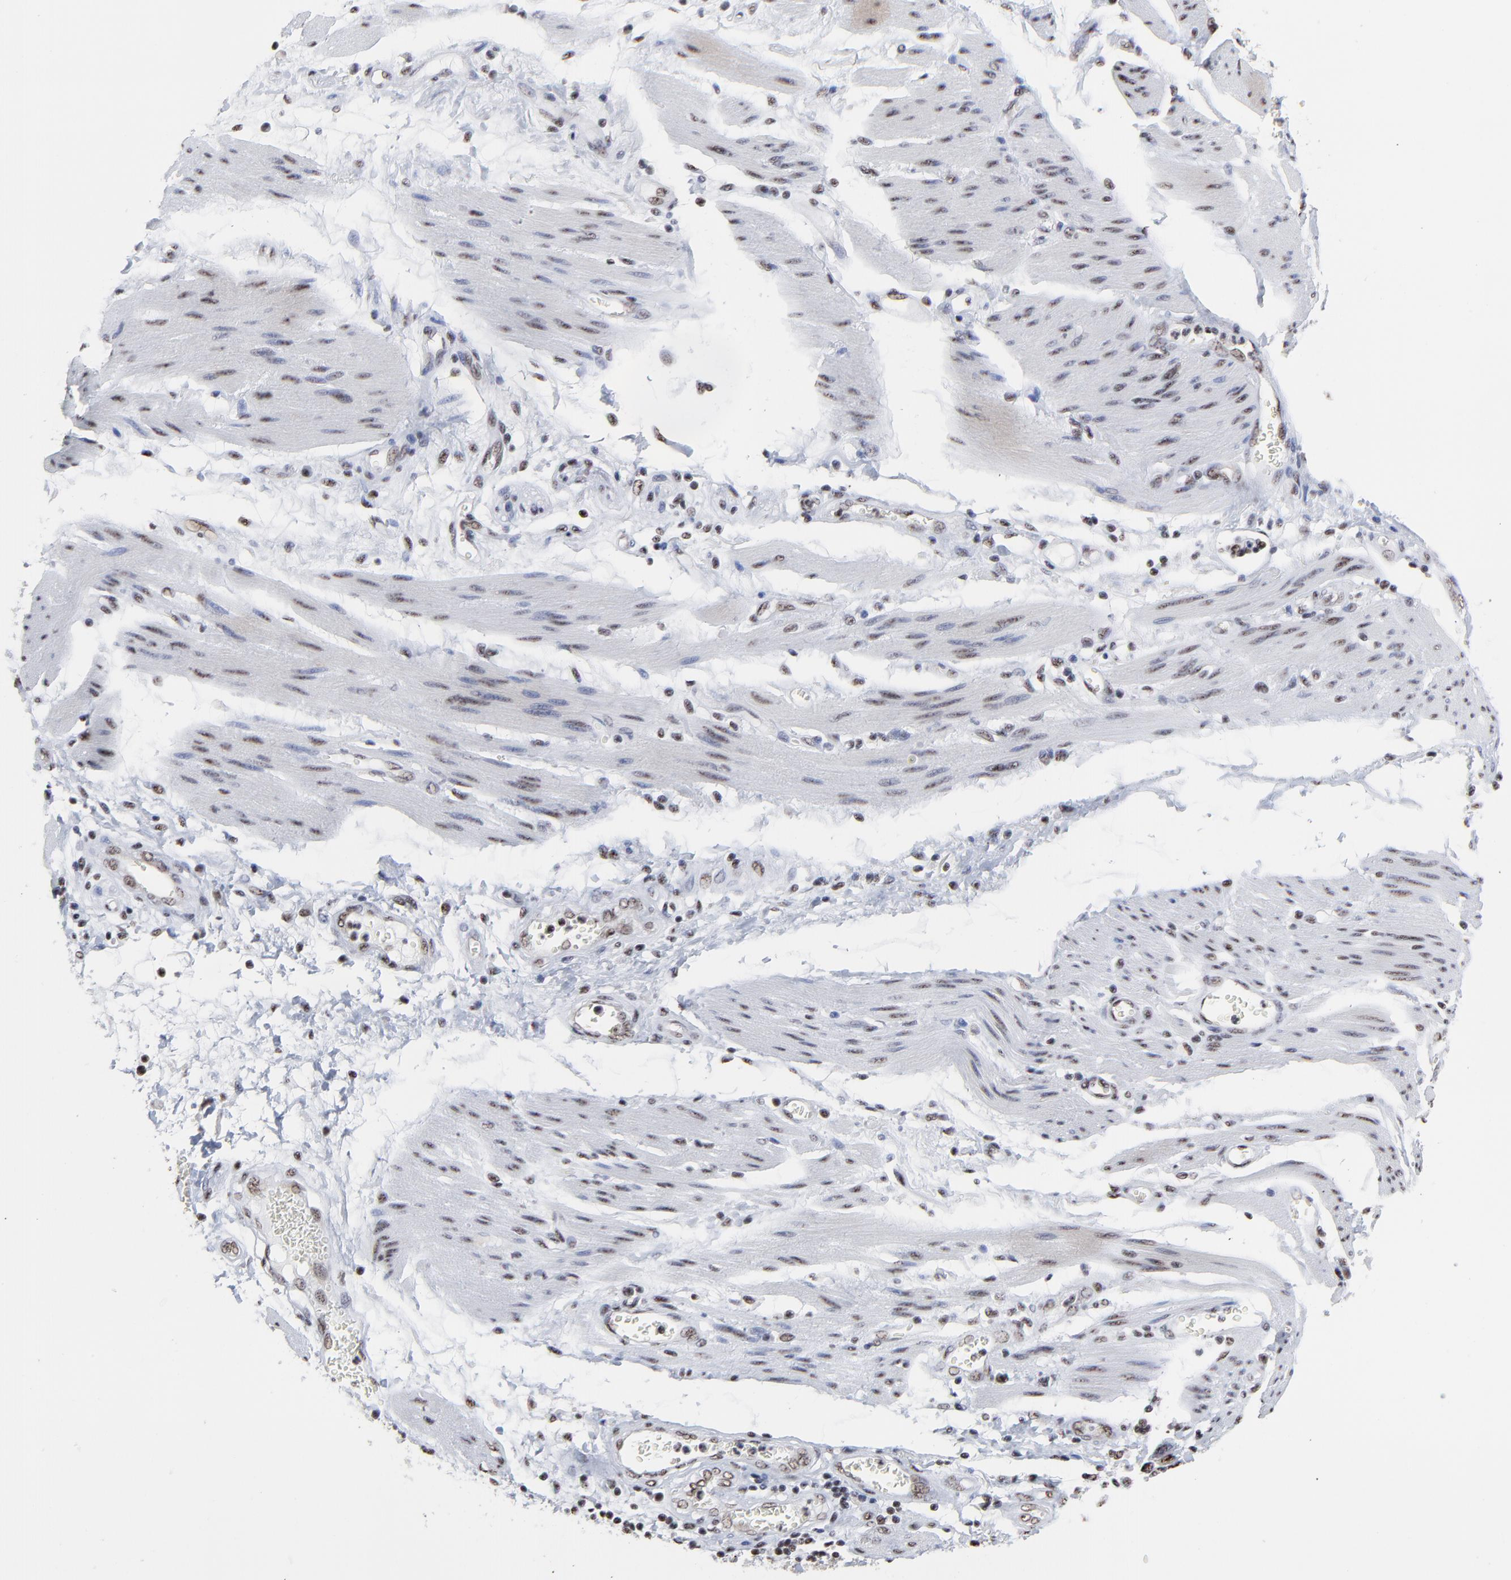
{"staining": {"intensity": "weak", "quantity": "25%-75%", "location": "nuclear"}, "tissue": "stomach cancer", "cell_type": "Tumor cells", "image_type": "cancer", "snomed": [{"axis": "morphology", "description": "Adenocarcinoma, NOS"}, {"axis": "topography", "description": "Pancreas"}, {"axis": "topography", "description": "Stomach, upper"}], "caption": "Tumor cells display weak nuclear positivity in about 25%-75% of cells in stomach cancer (adenocarcinoma).", "gene": "MBD4", "patient": {"sex": "male", "age": 77}}